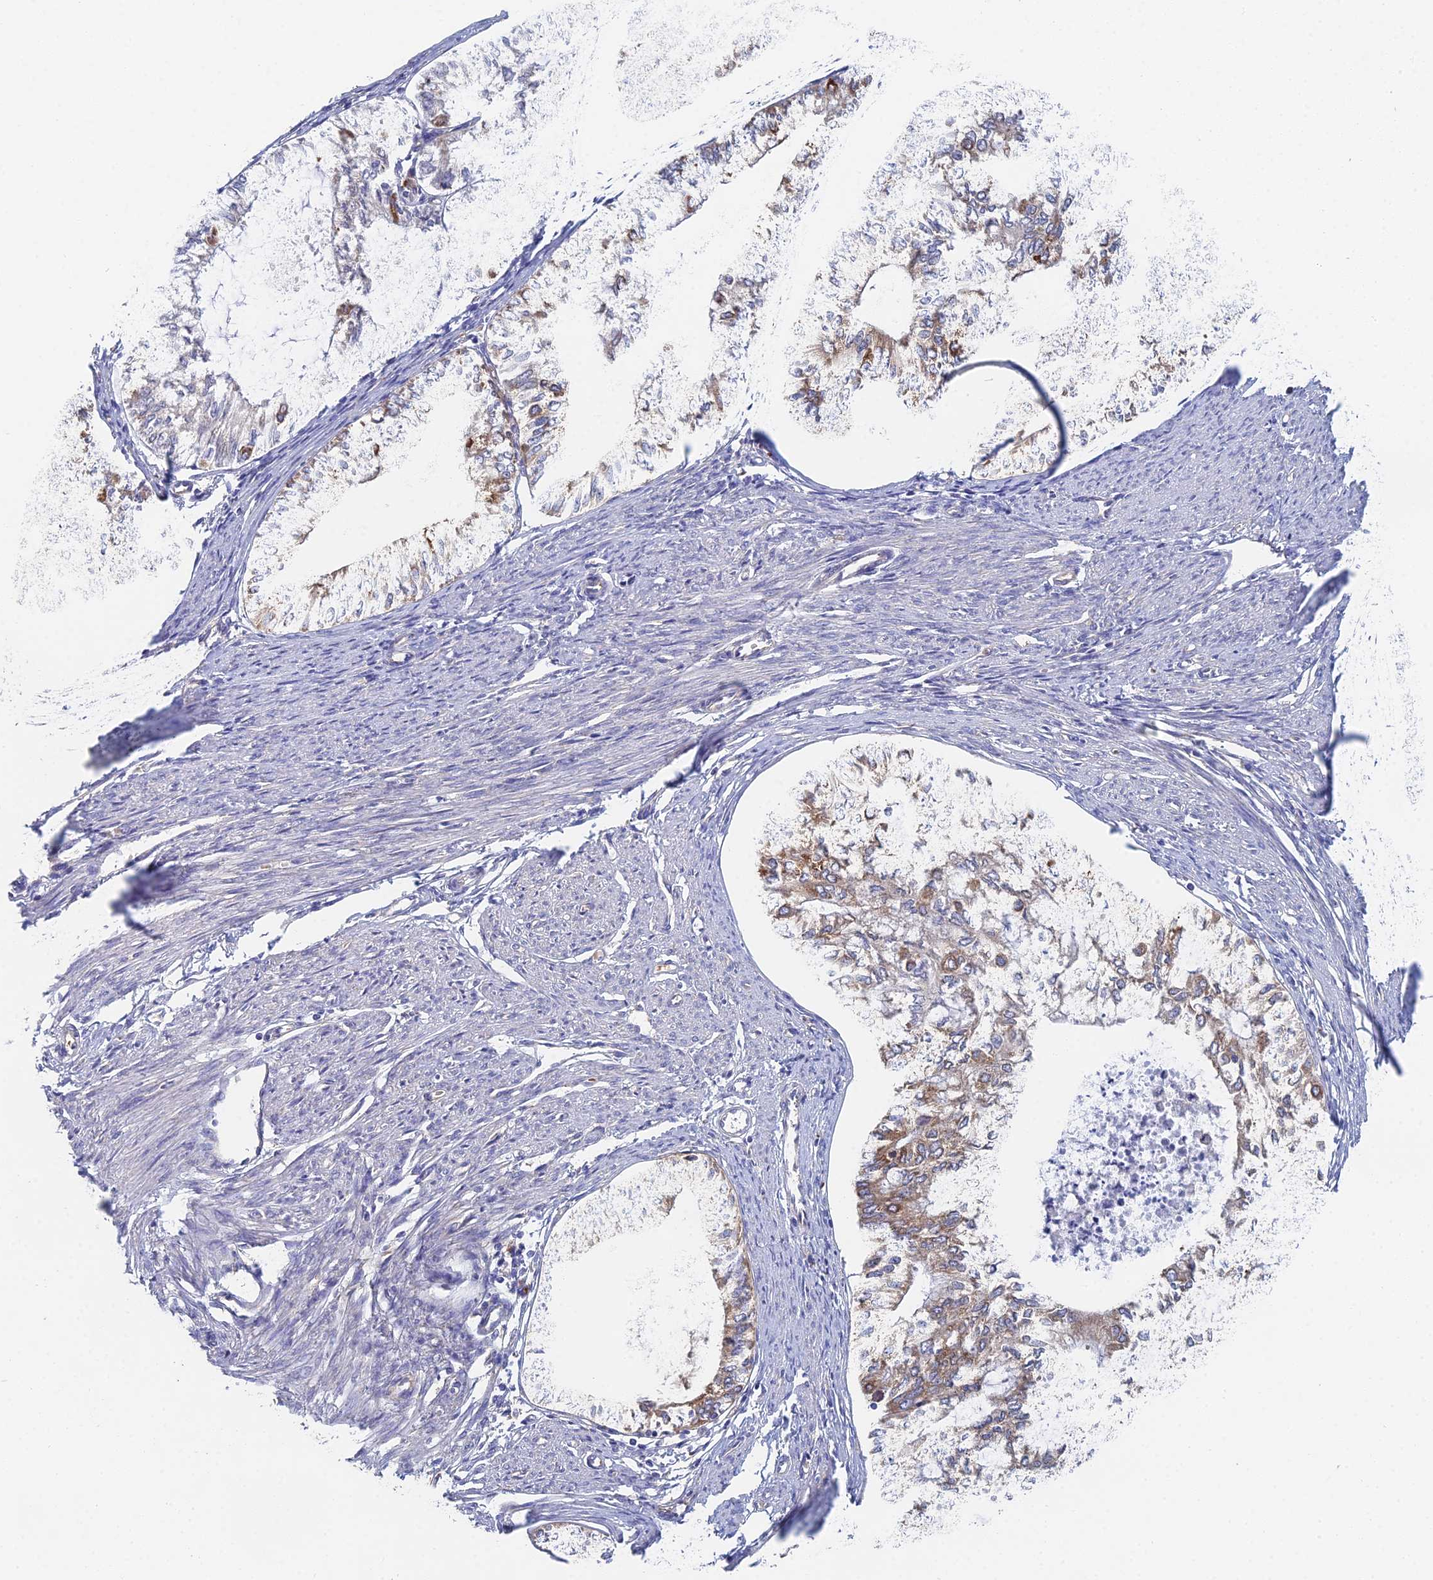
{"staining": {"intensity": "moderate", "quantity": "<25%", "location": "cytoplasmic/membranous"}, "tissue": "endometrial cancer", "cell_type": "Tumor cells", "image_type": "cancer", "snomed": [{"axis": "morphology", "description": "Adenocarcinoma, NOS"}, {"axis": "topography", "description": "Endometrium"}], "caption": "This is an image of immunohistochemistry (IHC) staining of endometrial cancer, which shows moderate positivity in the cytoplasmic/membranous of tumor cells.", "gene": "ELOF1", "patient": {"sex": "female", "age": 68}}